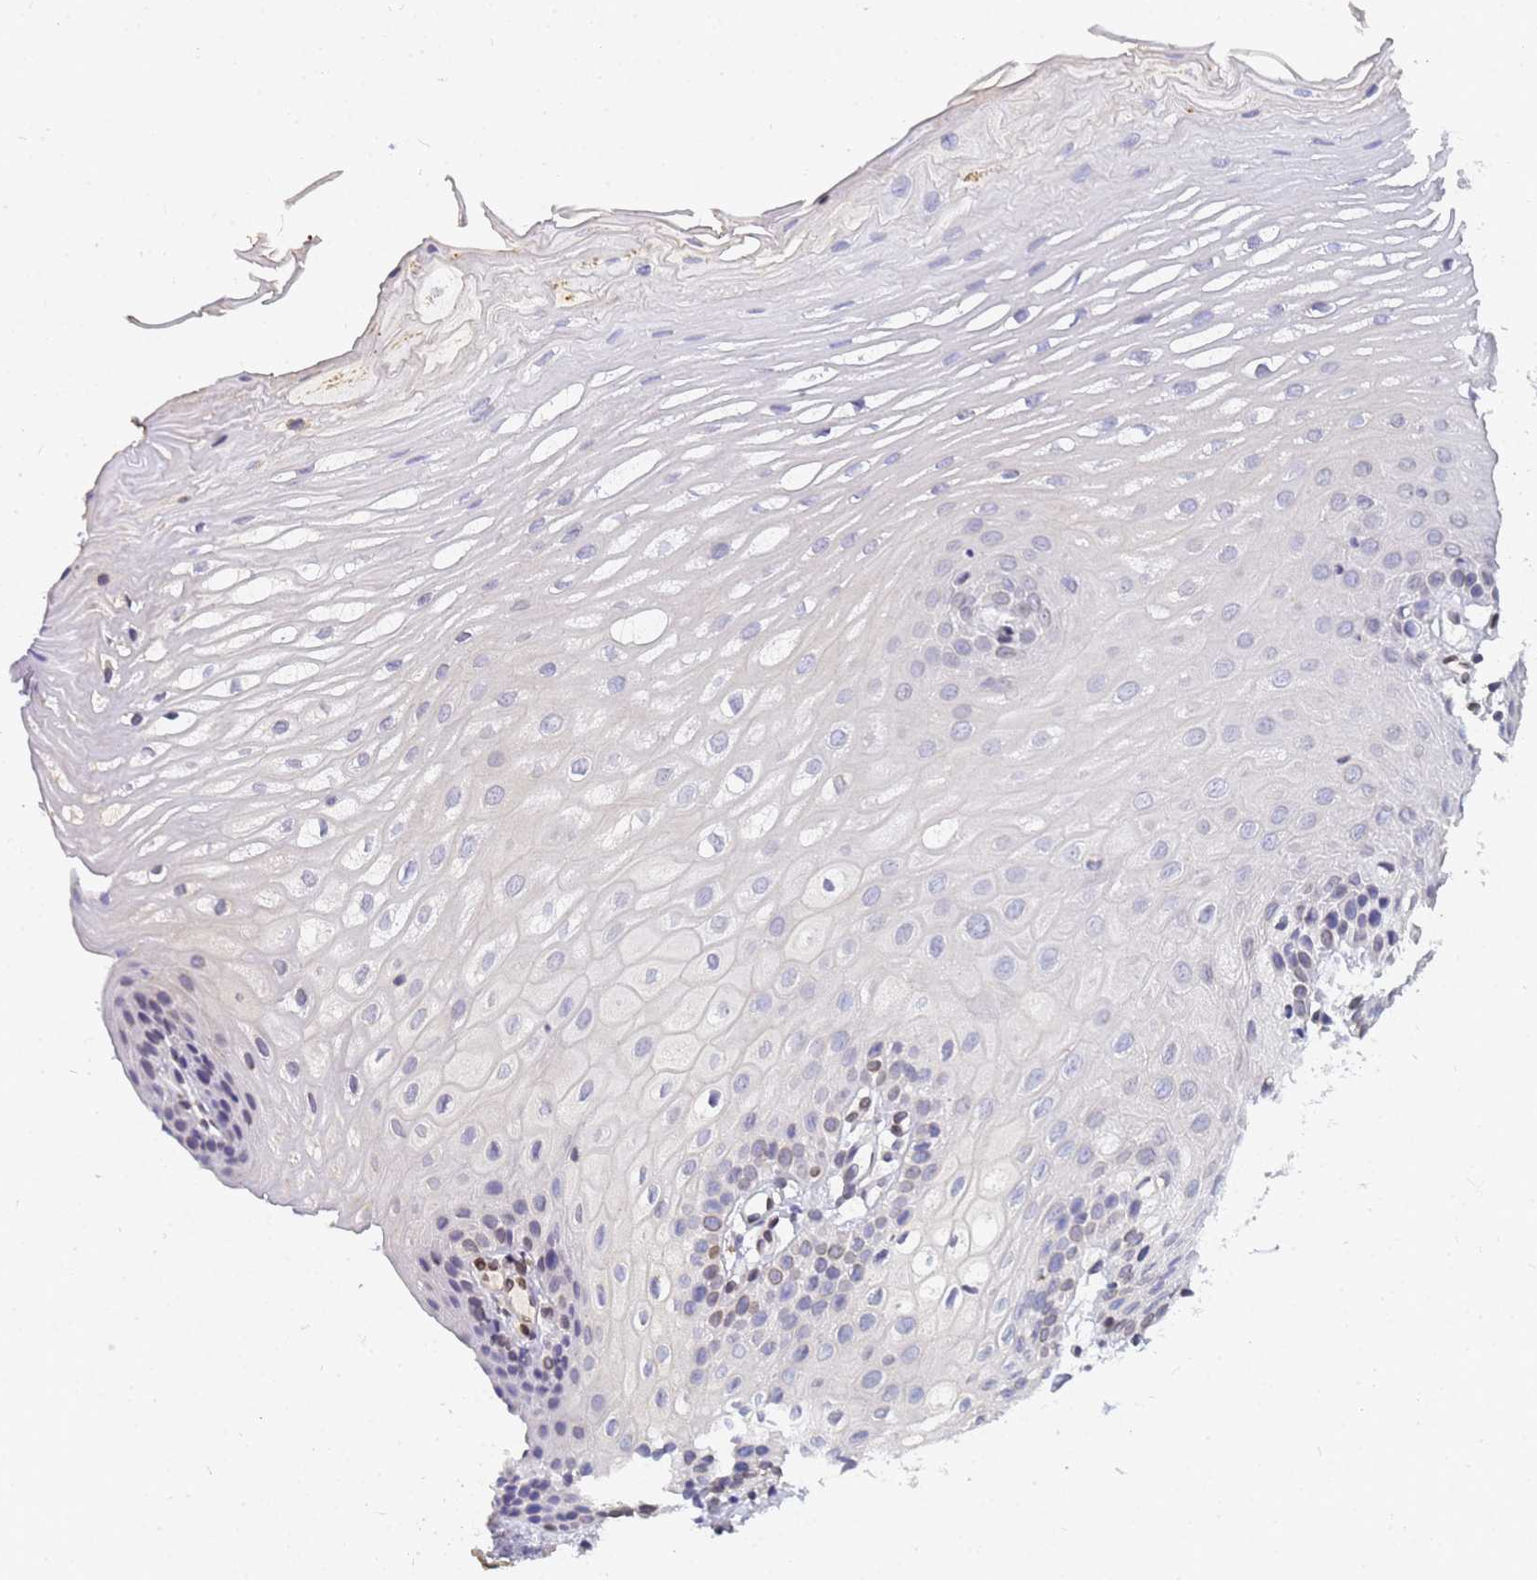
{"staining": {"intensity": "negative", "quantity": "none", "location": "none"}, "tissue": "oral mucosa", "cell_type": "Squamous epithelial cells", "image_type": "normal", "snomed": [{"axis": "morphology", "description": "Normal tissue, NOS"}, {"axis": "topography", "description": "Oral tissue"}], "caption": "Oral mucosa stained for a protein using immunohistochemistry (IHC) demonstrates no staining squamous epithelial cells.", "gene": "FAM166B", "patient": {"sex": "female", "age": 39}}